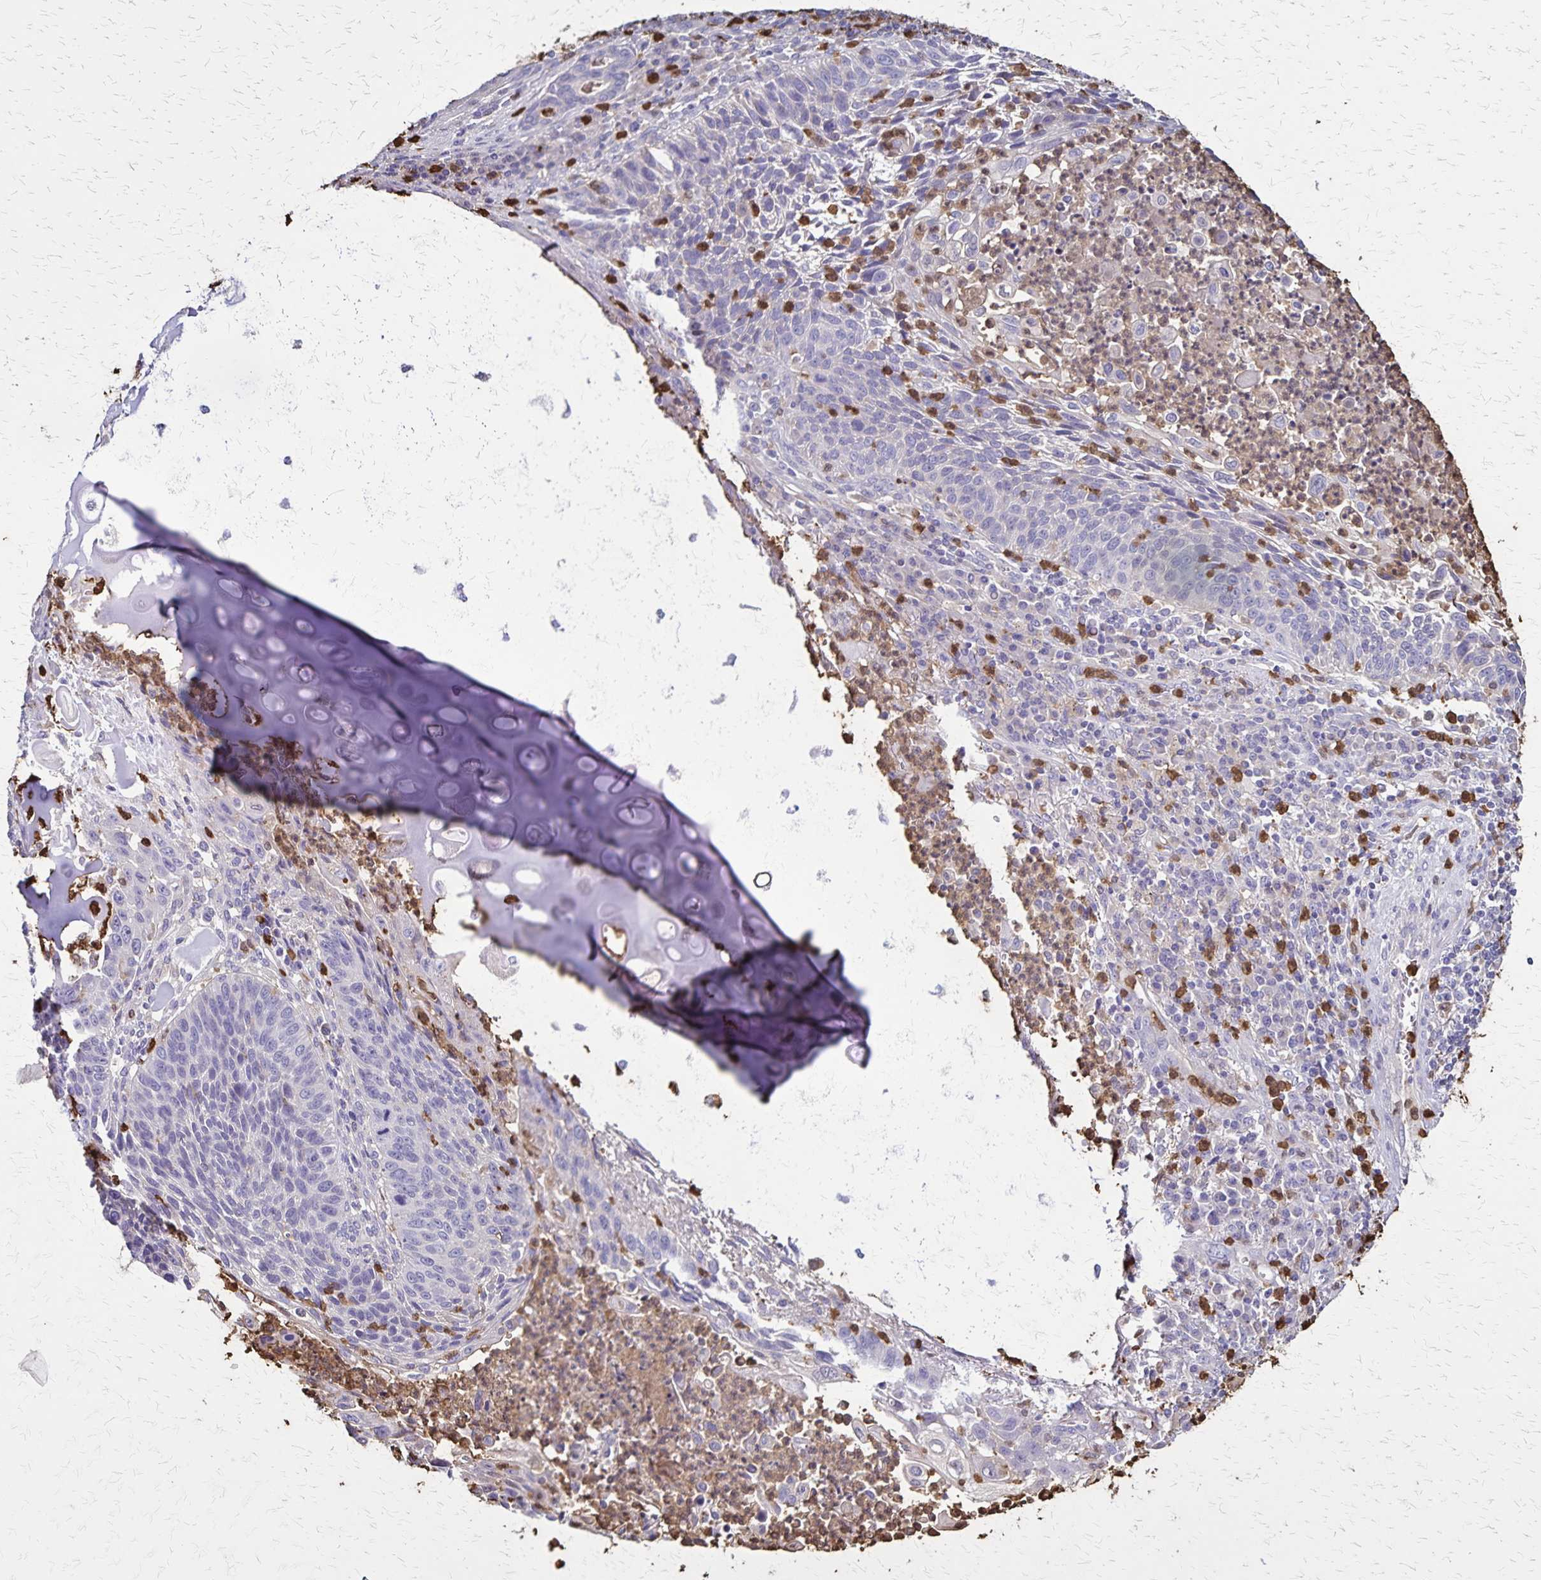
{"staining": {"intensity": "negative", "quantity": "none", "location": "none"}, "tissue": "lung cancer", "cell_type": "Tumor cells", "image_type": "cancer", "snomed": [{"axis": "morphology", "description": "Squamous cell carcinoma, NOS"}, {"axis": "morphology", "description": "Squamous cell carcinoma, metastatic, NOS"}, {"axis": "topography", "description": "Lung"}, {"axis": "topography", "description": "Pleura, NOS"}], "caption": "DAB immunohistochemical staining of human lung metastatic squamous cell carcinoma reveals no significant staining in tumor cells.", "gene": "ULBP3", "patient": {"sex": "male", "age": 72}}